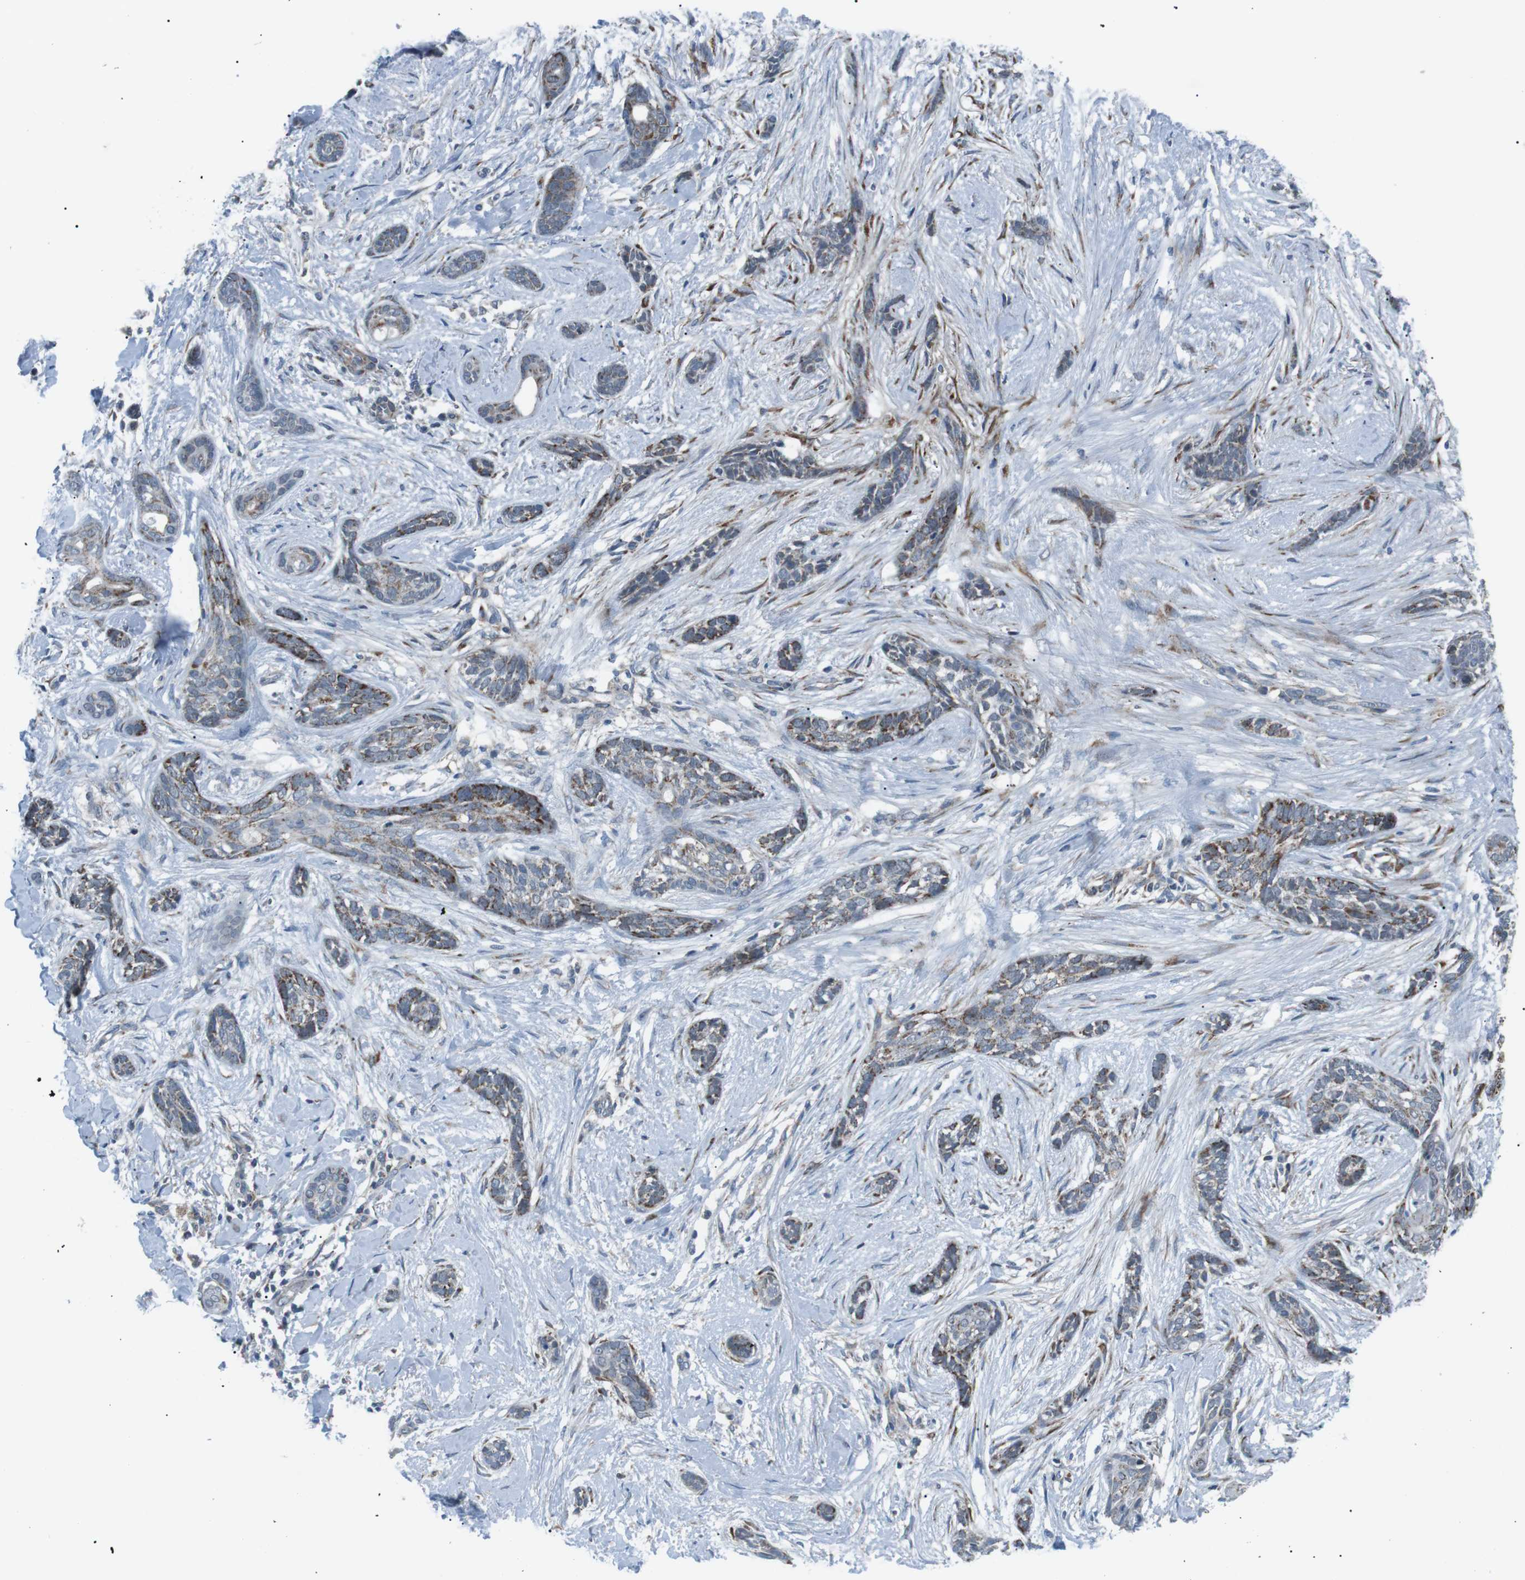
{"staining": {"intensity": "moderate", "quantity": "25%-75%", "location": "cytoplasmic/membranous"}, "tissue": "skin cancer", "cell_type": "Tumor cells", "image_type": "cancer", "snomed": [{"axis": "morphology", "description": "Basal cell carcinoma"}, {"axis": "morphology", "description": "Adnexal tumor, benign"}, {"axis": "topography", "description": "Skin"}], "caption": "High-power microscopy captured an IHC histopathology image of skin cancer, revealing moderate cytoplasmic/membranous staining in about 25%-75% of tumor cells. (Stains: DAB in brown, nuclei in blue, Microscopy: brightfield microscopy at high magnification).", "gene": "ARID5B", "patient": {"sex": "female", "age": 42}}